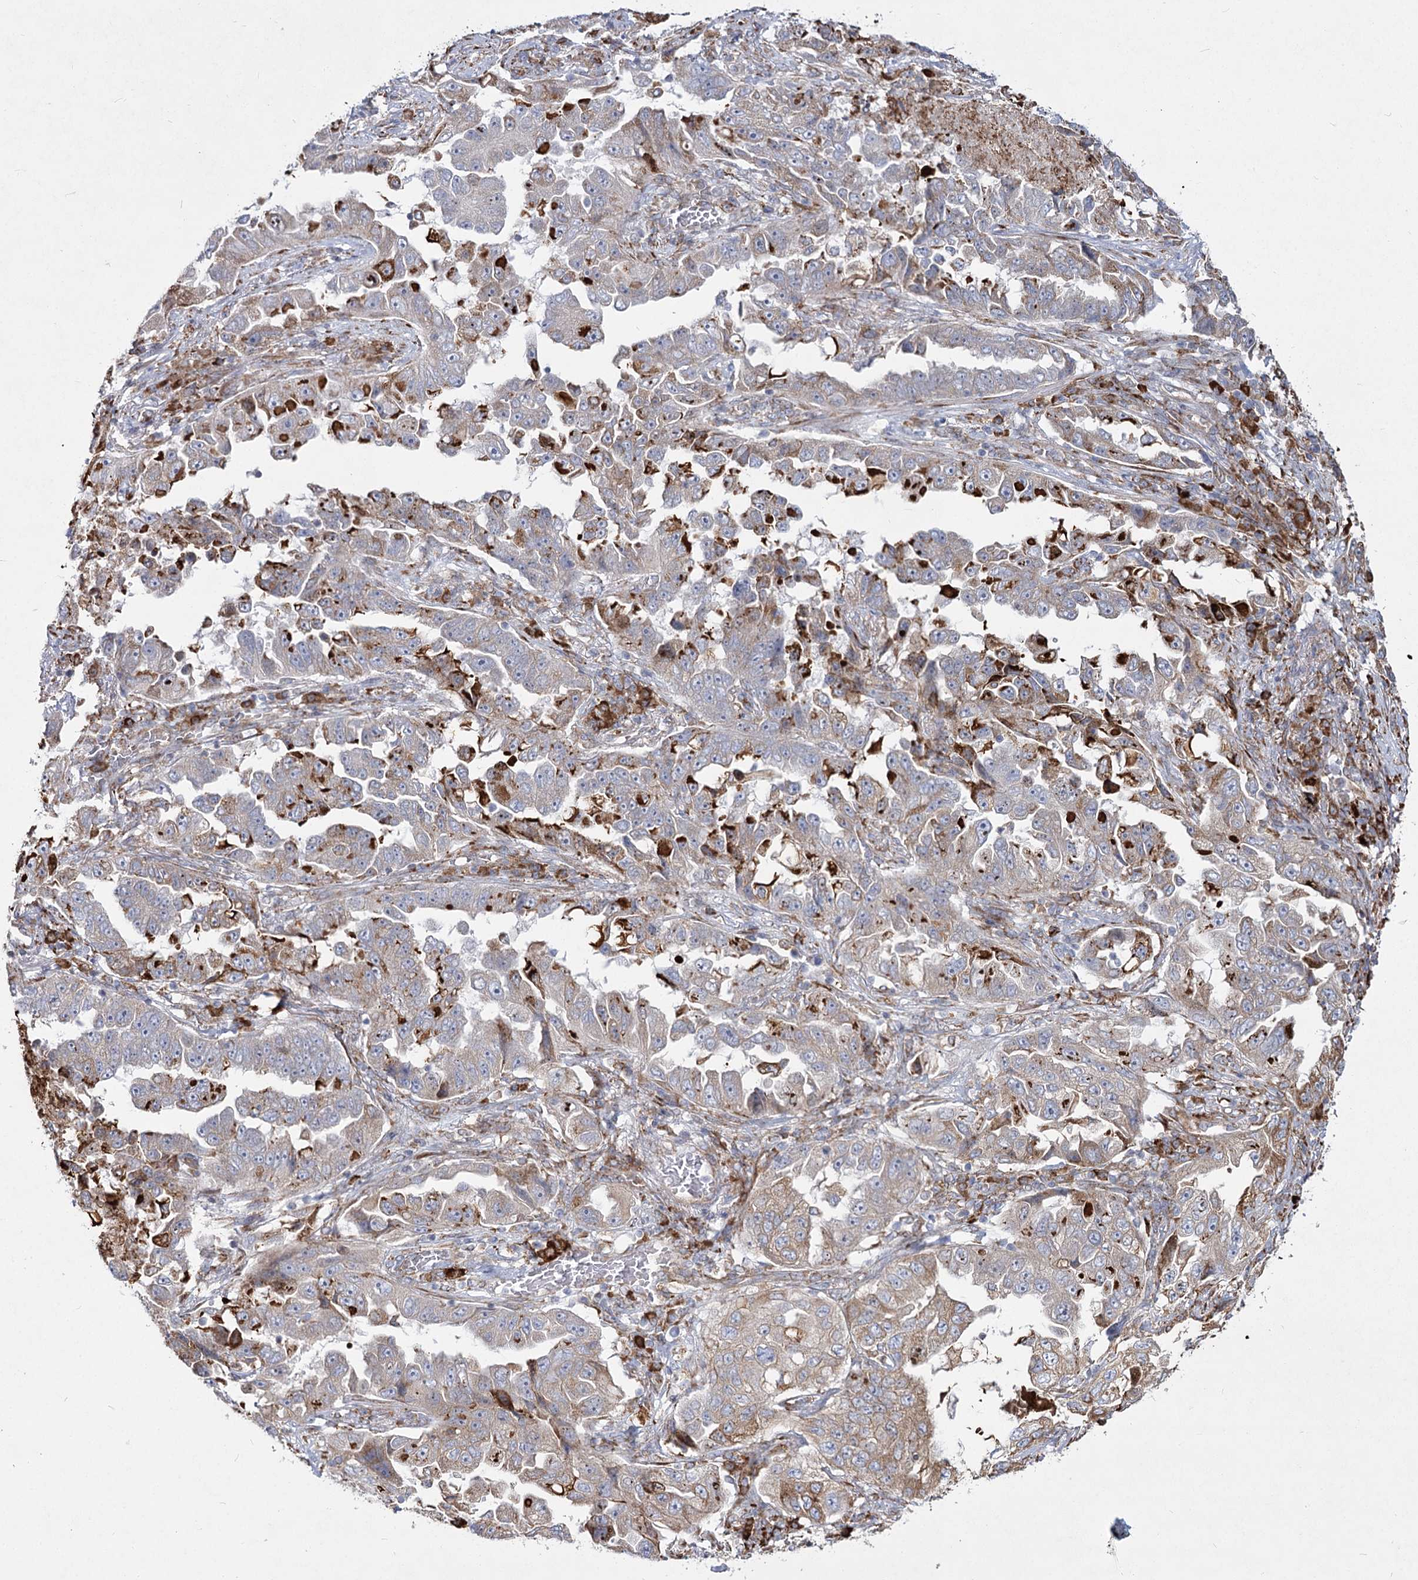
{"staining": {"intensity": "moderate", "quantity": "<25%", "location": "cytoplasmic/membranous"}, "tissue": "lung cancer", "cell_type": "Tumor cells", "image_type": "cancer", "snomed": [{"axis": "morphology", "description": "Adenocarcinoma, NOS"}, {"axis": "topography", "description": "Lung"}], "caption": "High-magnification brightfield microscopy of lung cancer stained with DAB (brown) and counterstained with hematoxylin (blue). tumor cells exhibit moderate cytoplasmic/membranous expression is seen in approximately<25% of cells.", "gene": "NHLRC2", "patient": {"sex": "female", "age": 51}}